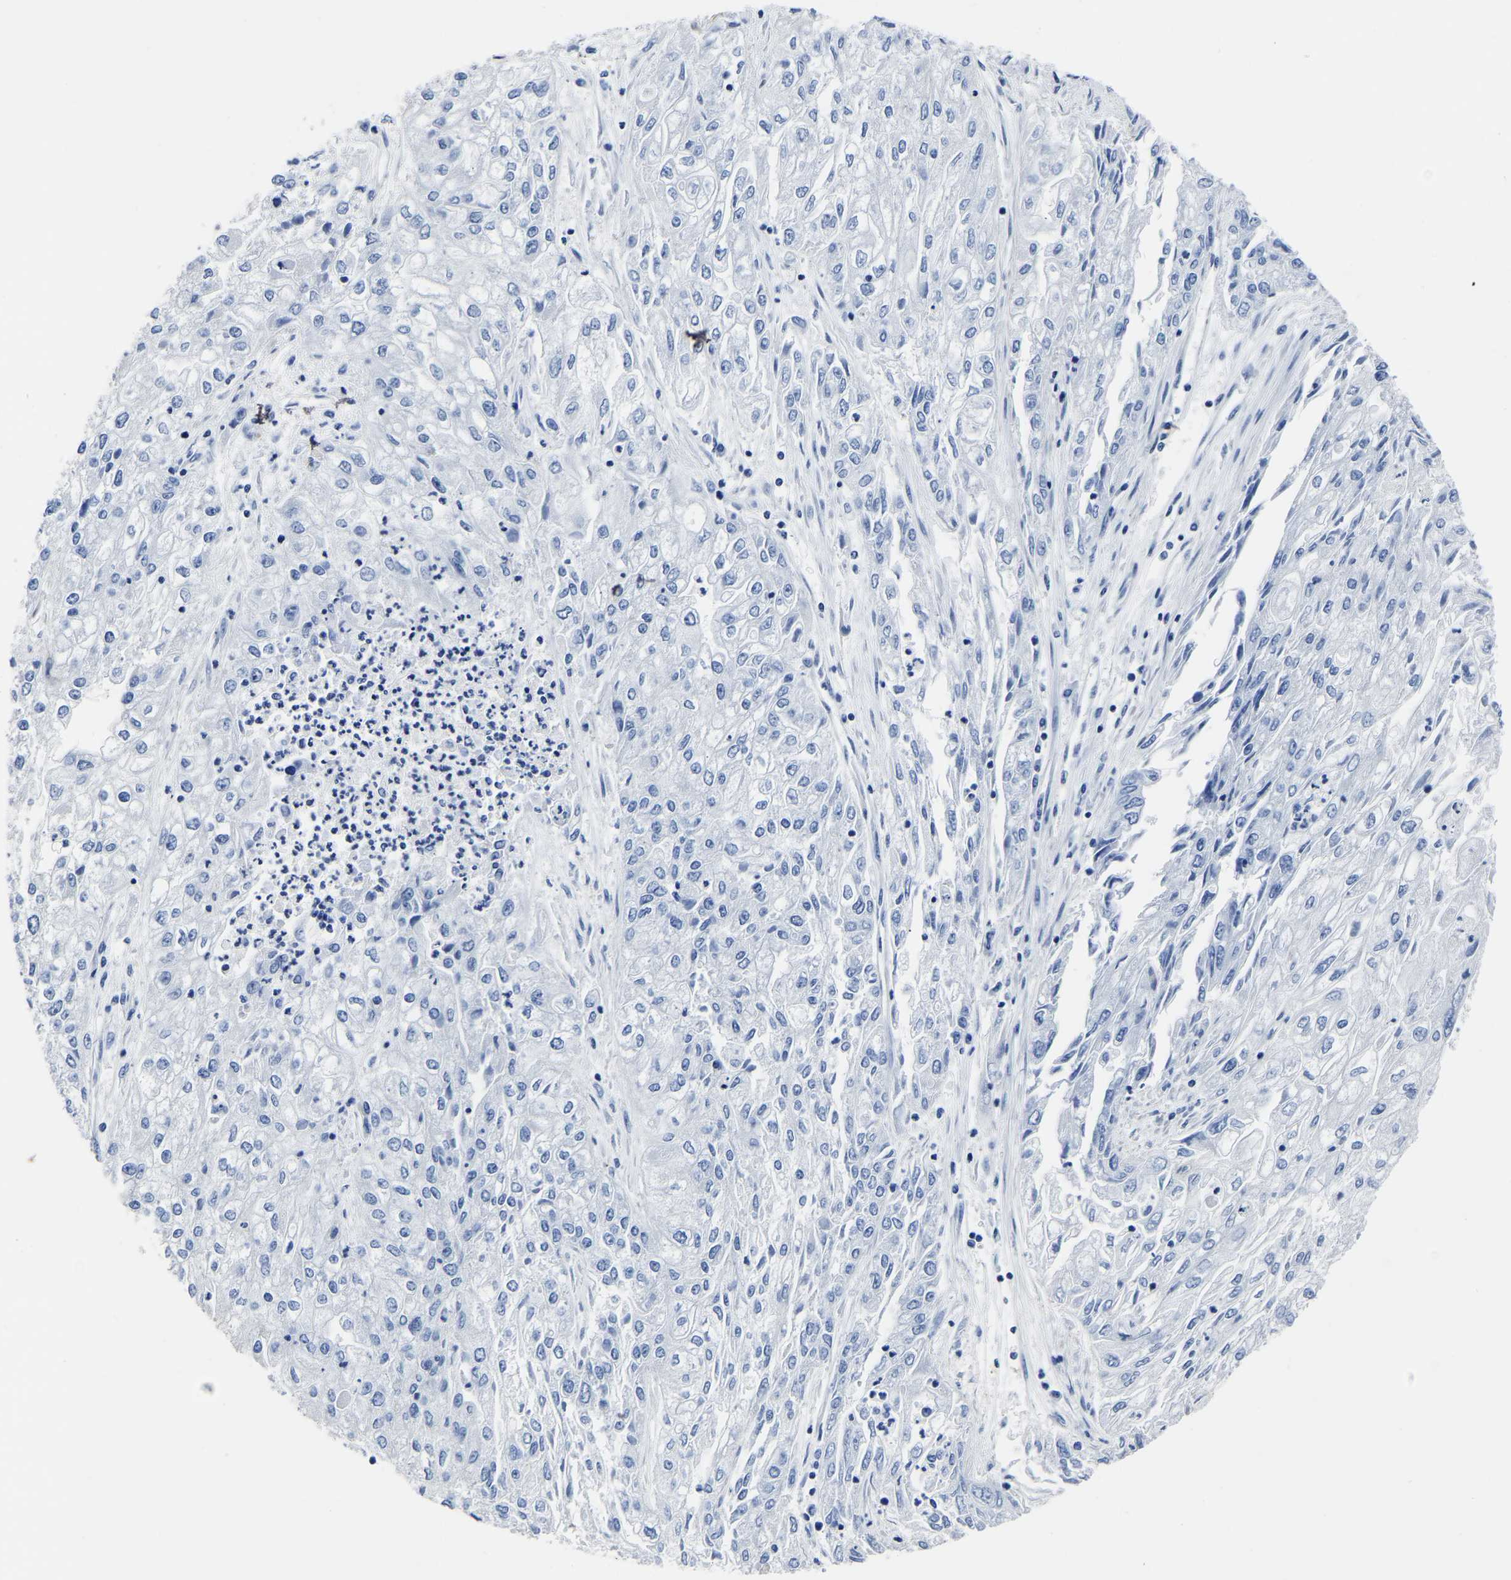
{"staining": {"intensity": "negative", "quantity": "none", "location": "none"}, "tissue": "endometrial cancer", "cell_type": "Tumor cells", "image_type": "cancer", "snomed": [{"axis": "morphology", "description": "Adenocarcinoma, NOS"}, {"axis": "topography", "description": "Endometrium"}], "caption": "DAB (3,3'-diaminobenzidine) immunohistochemical staining of human endometrial adenocarcinoma shows no significant staining in tumor cells.", "gene": "SLC45A3", "patient": {"sex": "female", "age": 49}}